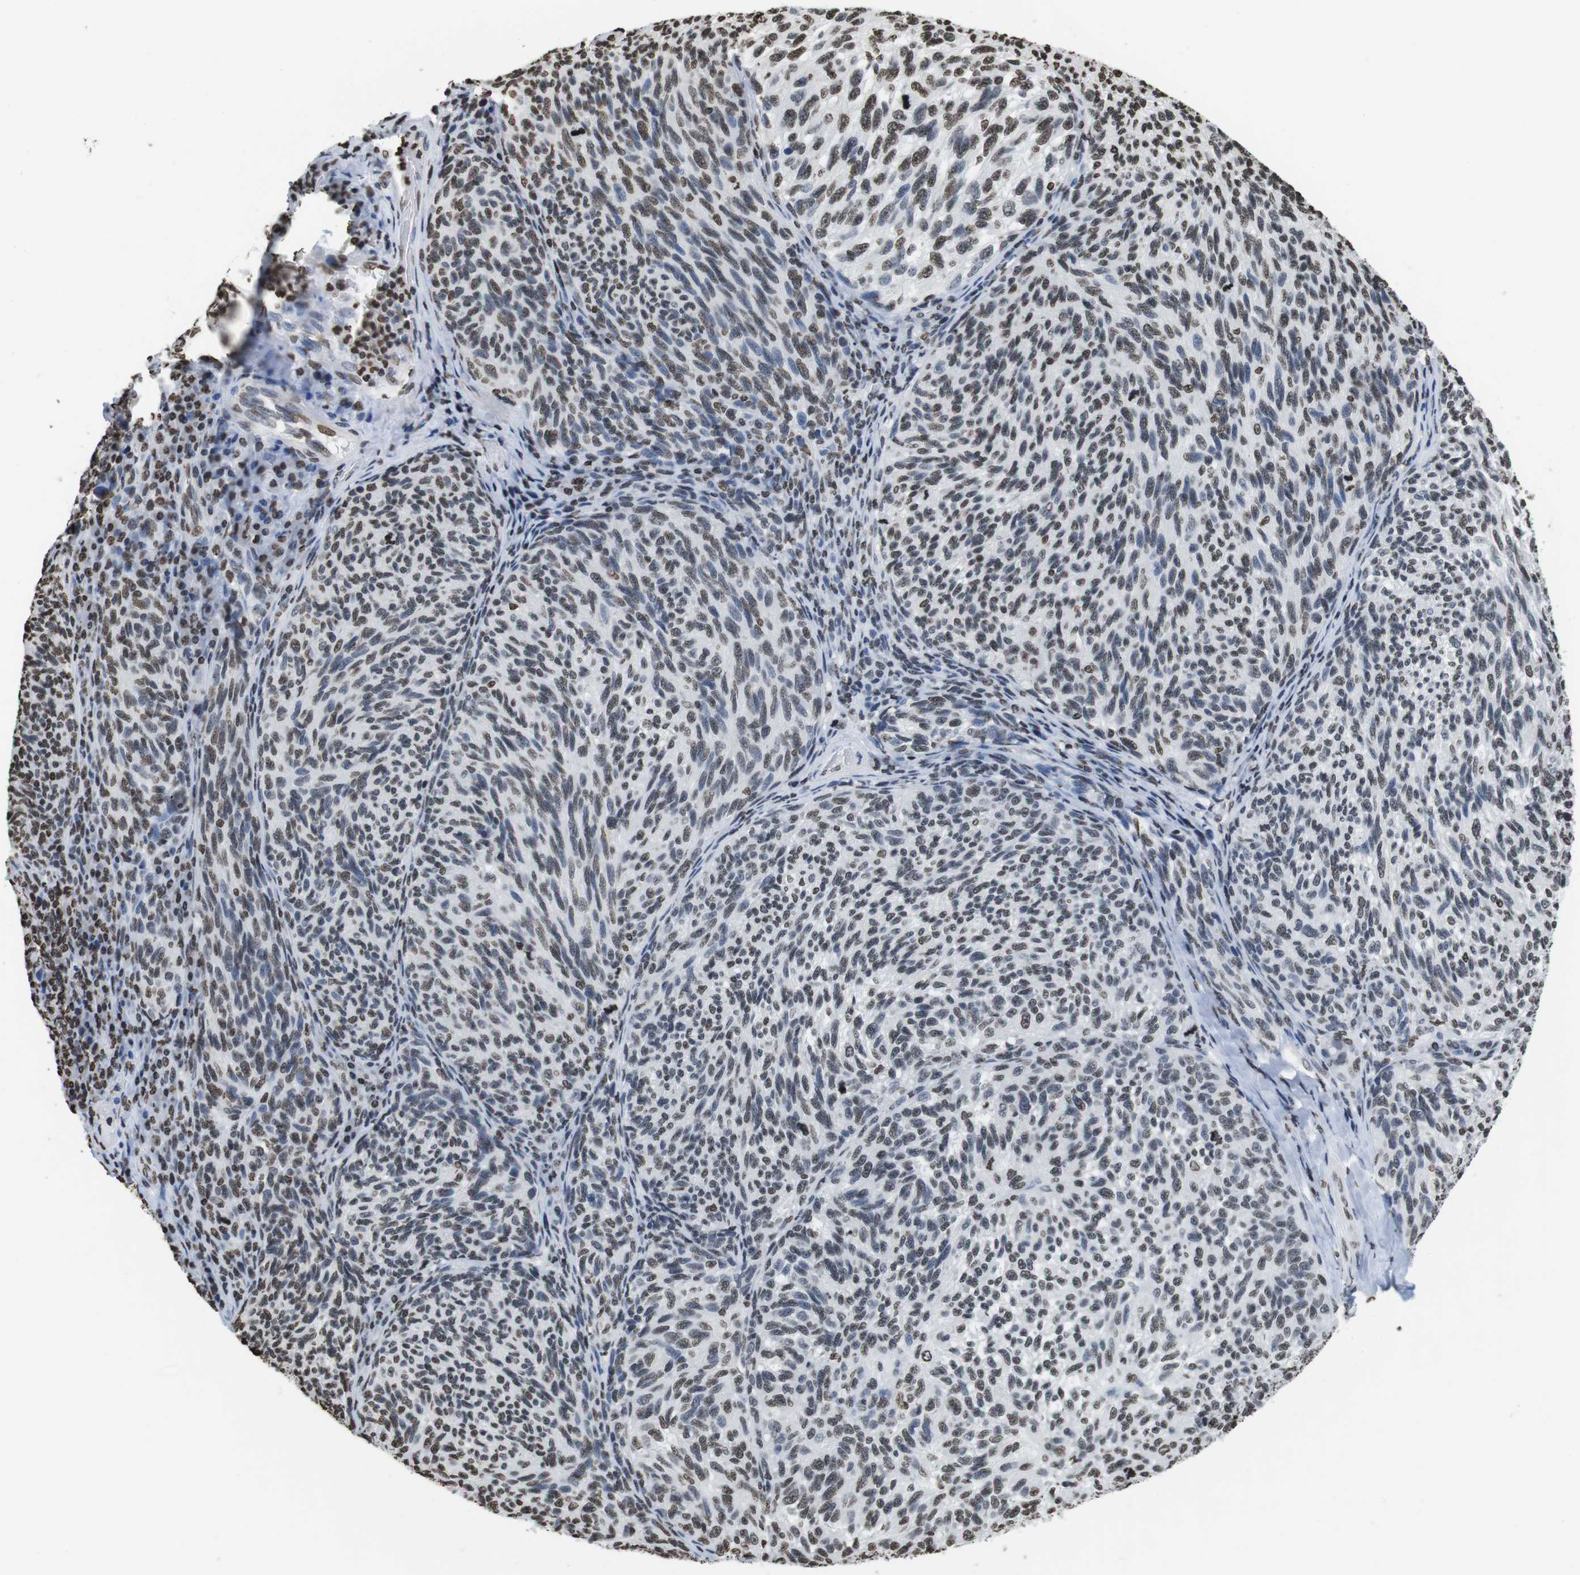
{"staining": {"intensity": "moderate", "quantity": "25%-75%", "location": "nuclear"}, "tissue": "melanoma", "cell_type": "Tumor cells", "image_type": "cancer", "snomed": [{"axis": "morphology", "description": "Malignant melanoma, NOS"}, {"axis": "topography", "description": "Skin"}], "caption": "Protein expression by IHC reveals moderate nuclear expression in approximately 25%-75% of tumor cells in melanoma. The protein is stained brown, and the nuclei are stained in blue (DAB IHC with brightfield microscopy, high magnification).", "gene": "BSX", "patient": {"sex": "female", "age": 73}}